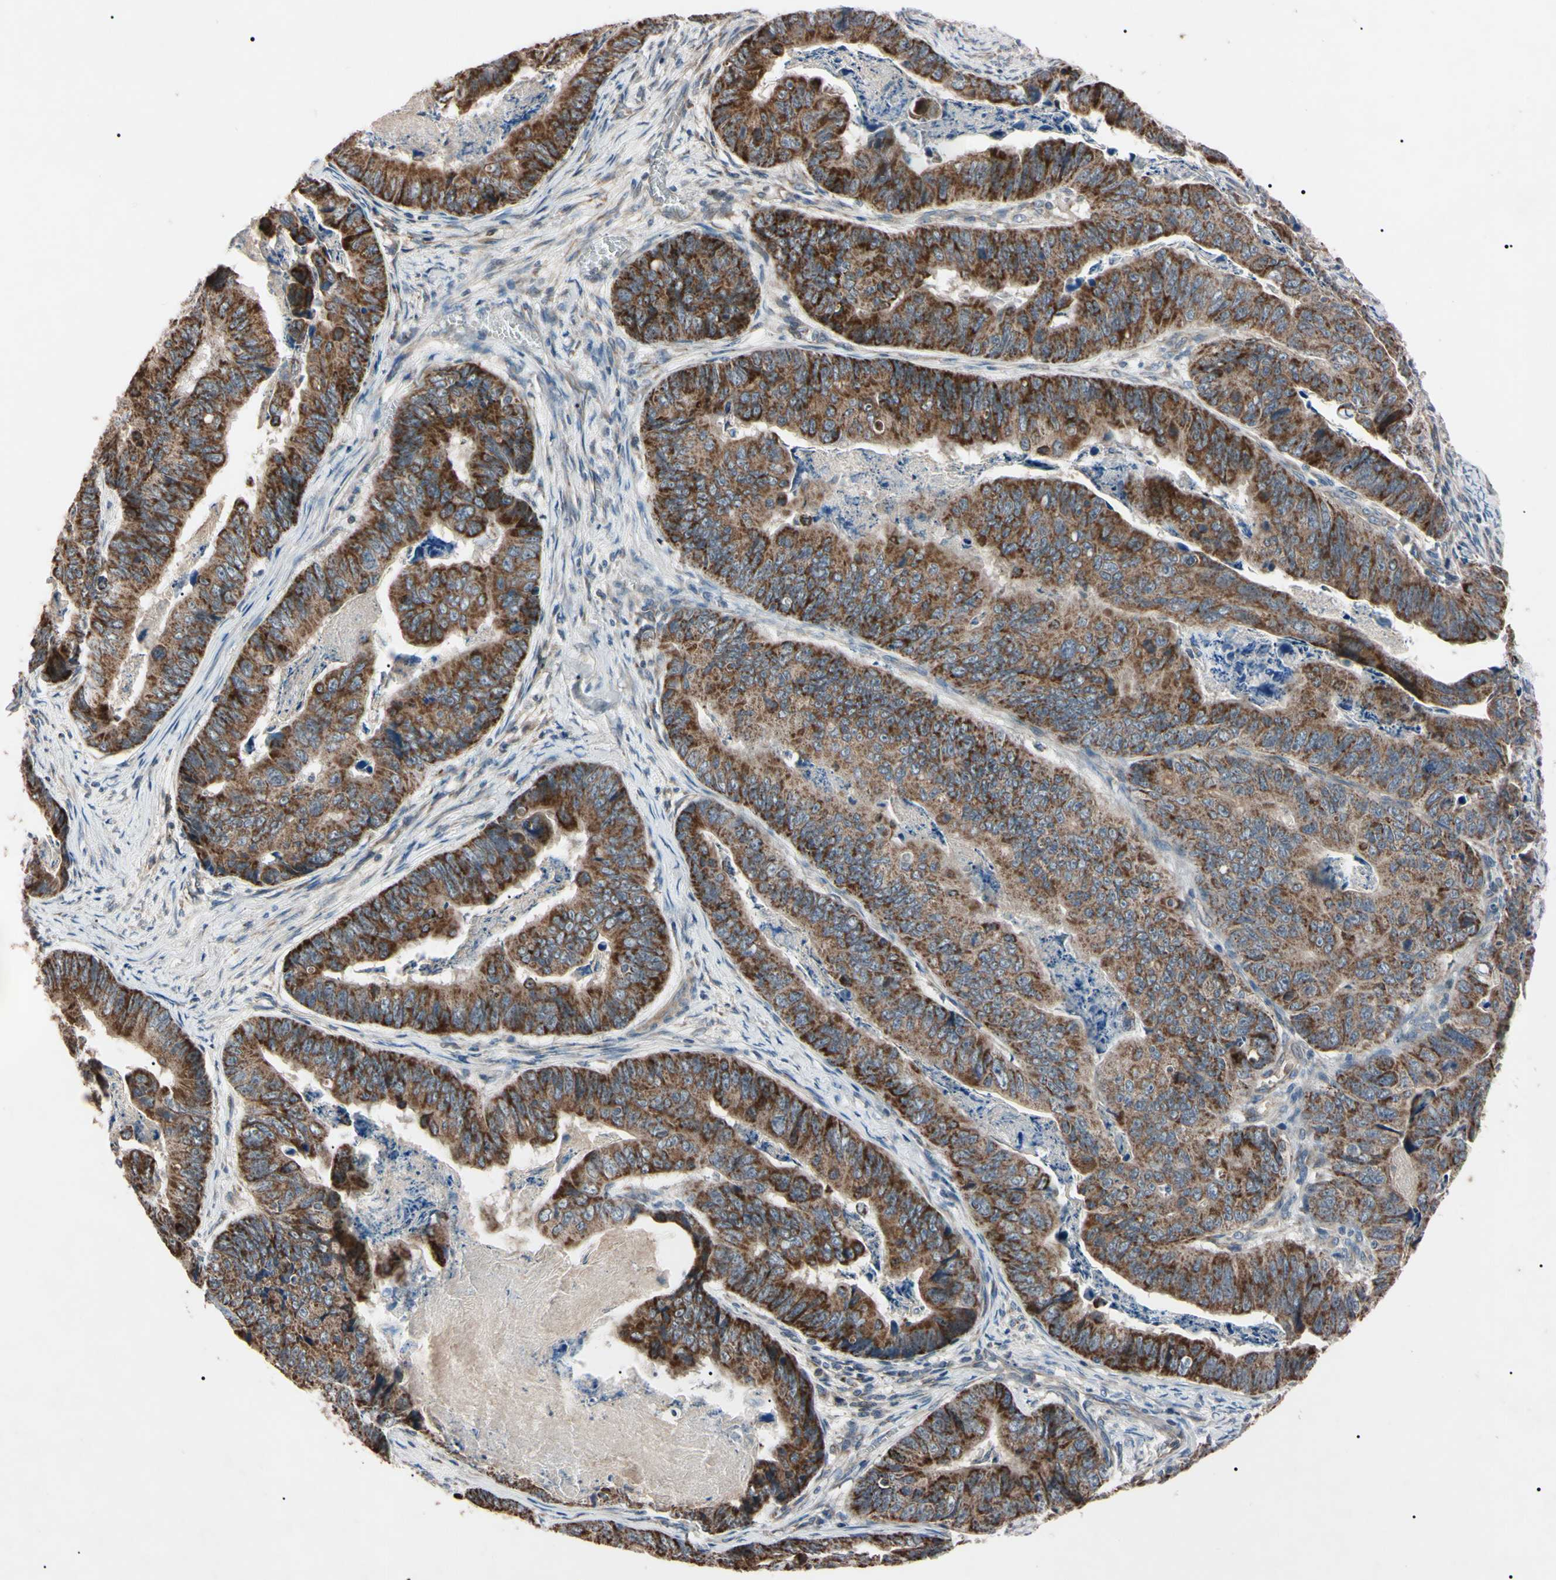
{"staining": {"intensity": "weak", "quantity": ">75%", "location": "cytoplasmic/membranous"}, "tissue": "stomach cancer", "cell_type": "Tumor cells", "image_type": "cancer", "snomed": [{"axis": "morphology", "description": "Adenocarcinoma, NOS"}, {"axis": "topography", "description": "Stomach, lower"}], "caption": "A micrograph of stomach cancer stained for a protein shows weak cytoplasmic/membranous brown staining in tumor cells.", "gene": "TNFRSF1A", "patient": {"sex": "male", "age": 77}}